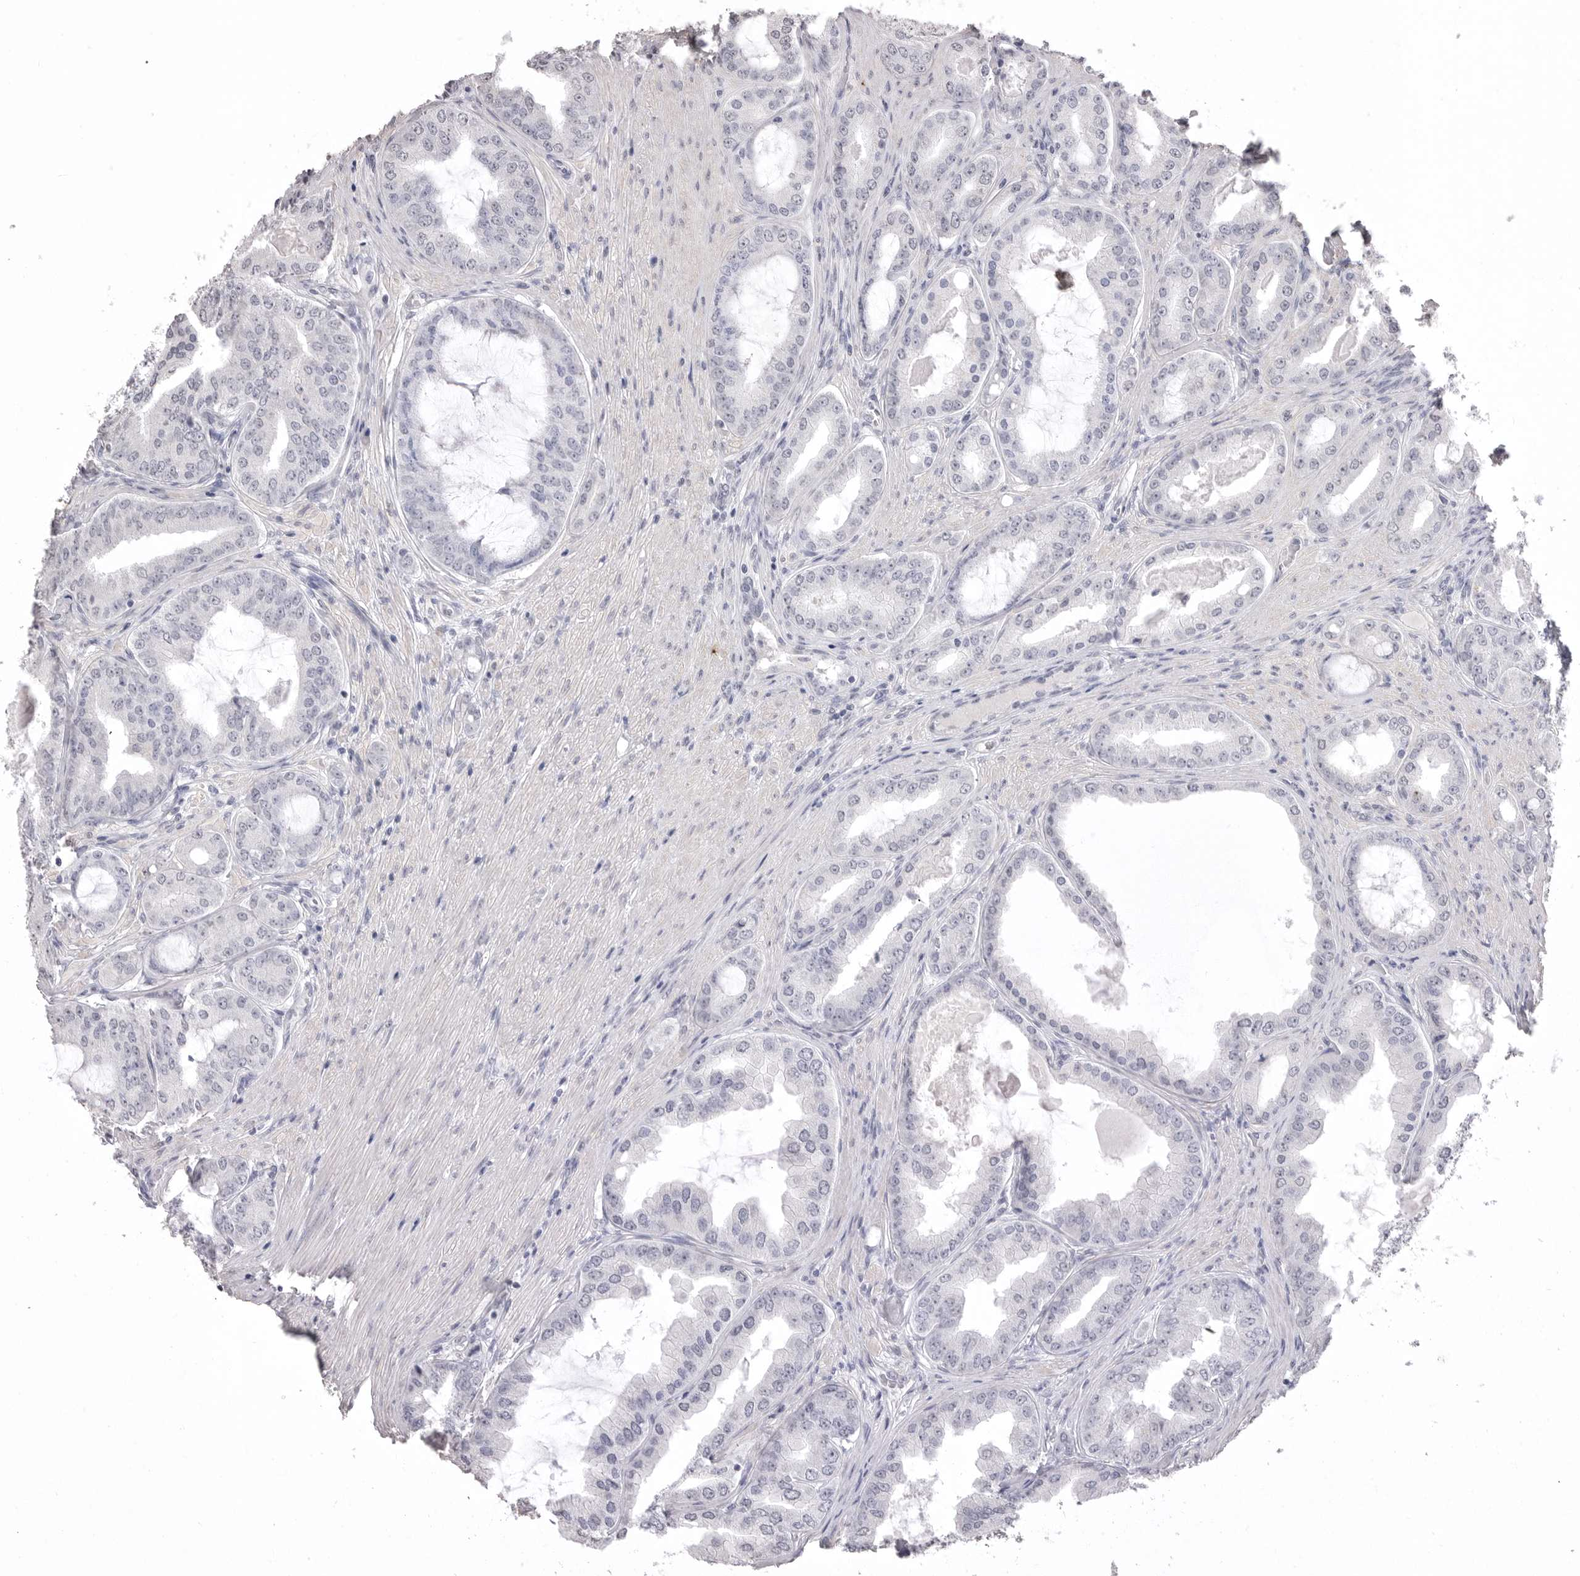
{"staining": {"intensity": "negative", "quantity": "none", "location": "none"}, "tissue": "prostate cancer", "cell_type": "Tumor cells", "image_type": "cancer", "snomed": [{"axis": "morphology", "description": "Adenocarcinoma, High grade"}, {"axis": "topography", "description": "Prostate"}], "caption": "A photomicrograph of prostate adenocarcinoma (high-grade) stained for a protein demonstrates no brown staining in tumor cells.", "gene": "ICAM5", "patient": {"sex": "male", "age": 60}}